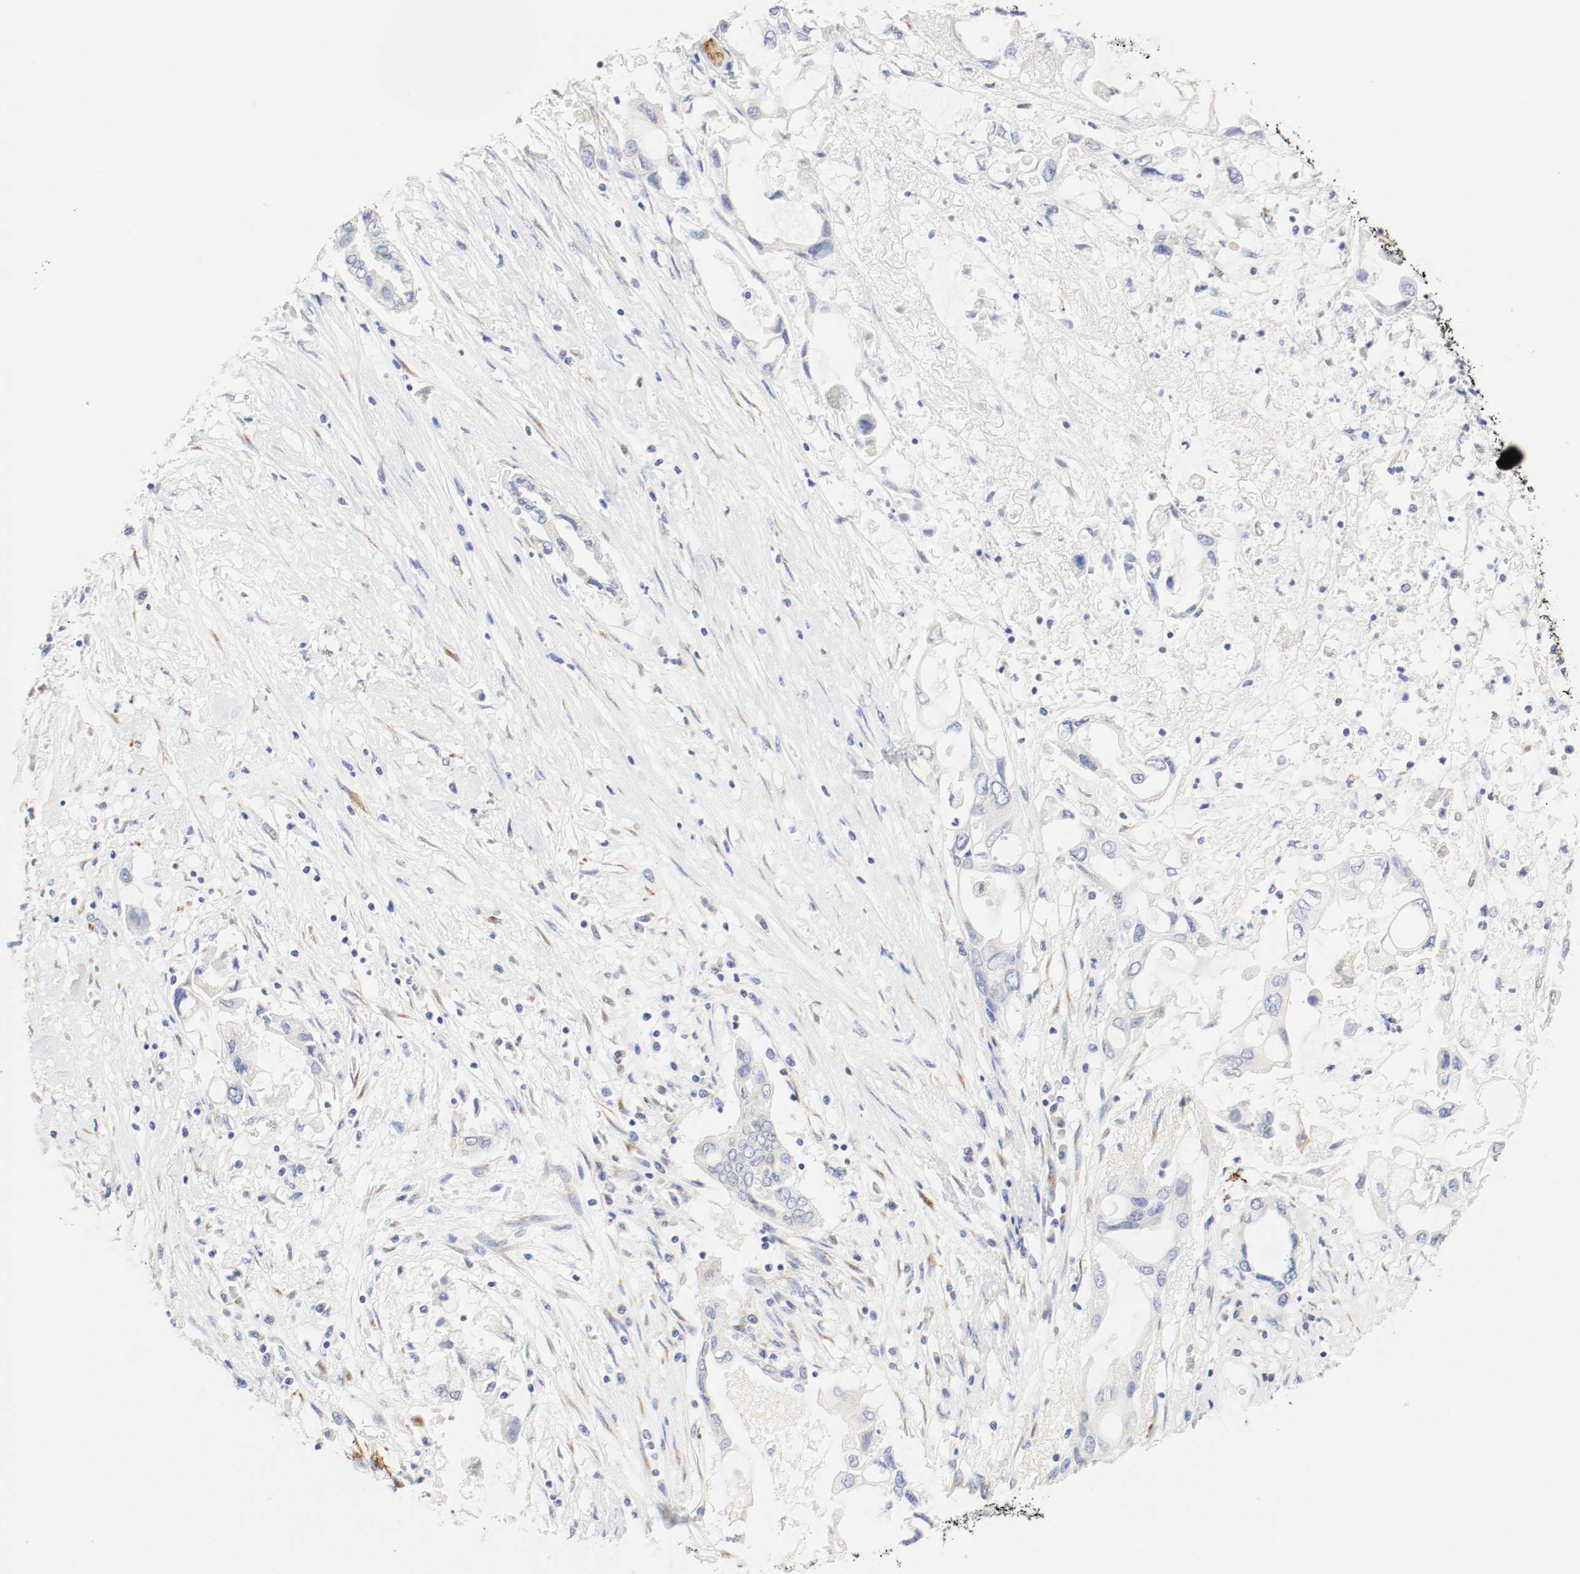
{"staining": {"intensity": "negative", "quantity": "none", "location": "none"}, "tissue": "pancreatic cancer", "cell_type": "Tumor cells", "image_type": "cancer", "snomed": [{"axis": "morphology", "description": "Adenocarcinoma, NOS"}, {"axis": "topography", "description": "Pancreas"}], "caption": "A high-resolution image shows immunohistochemistry (IHC) staining of adenocarcinoma (pancreatic), which displays no significant staining in tumor cells.", "gene": "GIT1", "patient": {"sex": "female", "age": 57}}